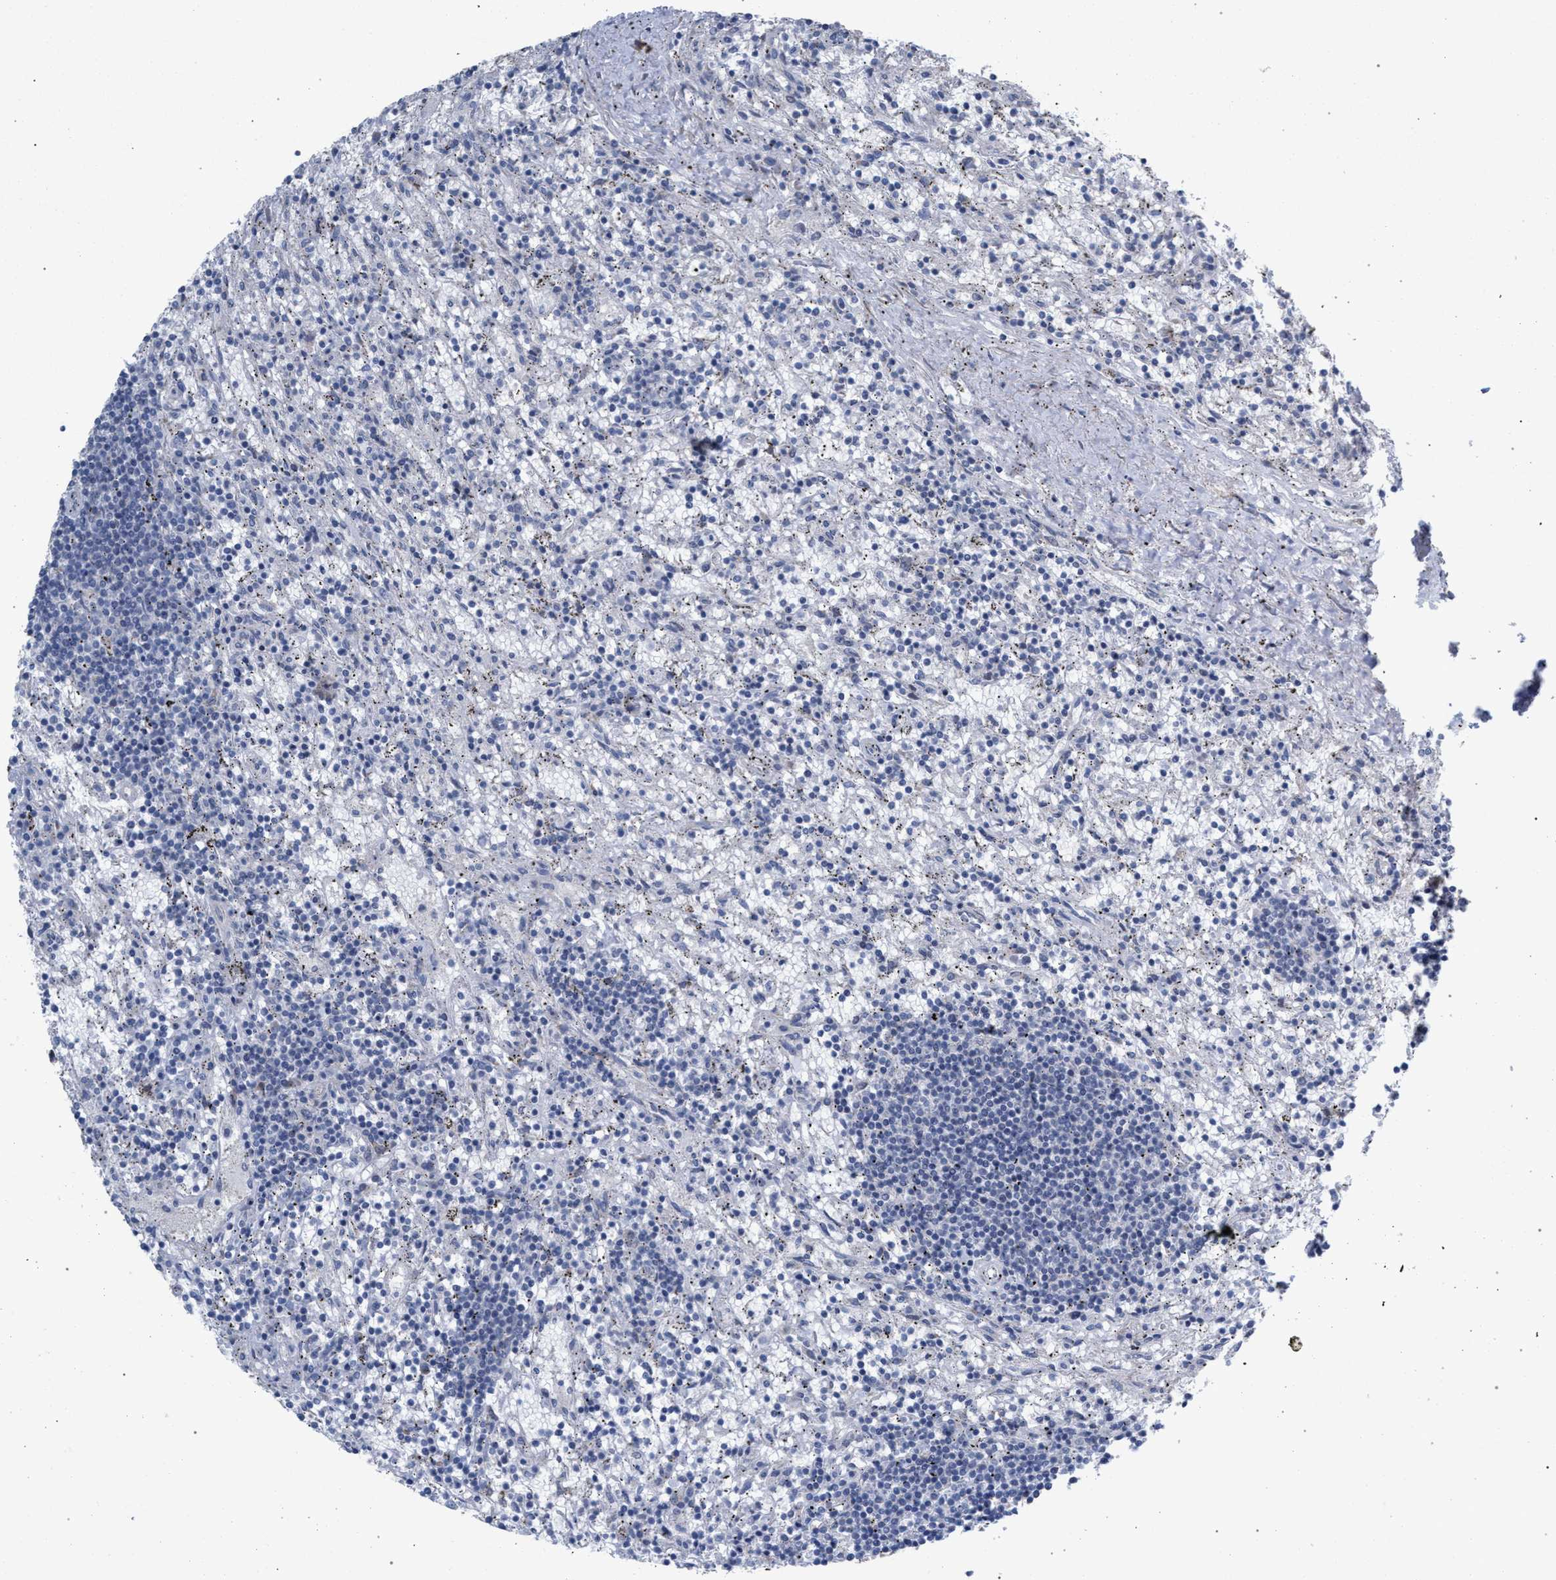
{"staining": {"intensity": "negative", "quantity": "none", "location": "none"}, "tissue": "lymphoma", "cell_type": "Tumor cells", "image_type": "cancer", "snomed": [{"axis": "morphology", "description": "Malignant lymphoma, non-Hodgkin's type, Low grade"}, {"axis": "topography", "description": "Spleen"}], "caption": "This is an immunohistochemistry photomicrograph of lymphoma. There is no positivity in tumor cells.", "gene": "RNF135", "patient": {"sex": "male", "age": 76}}